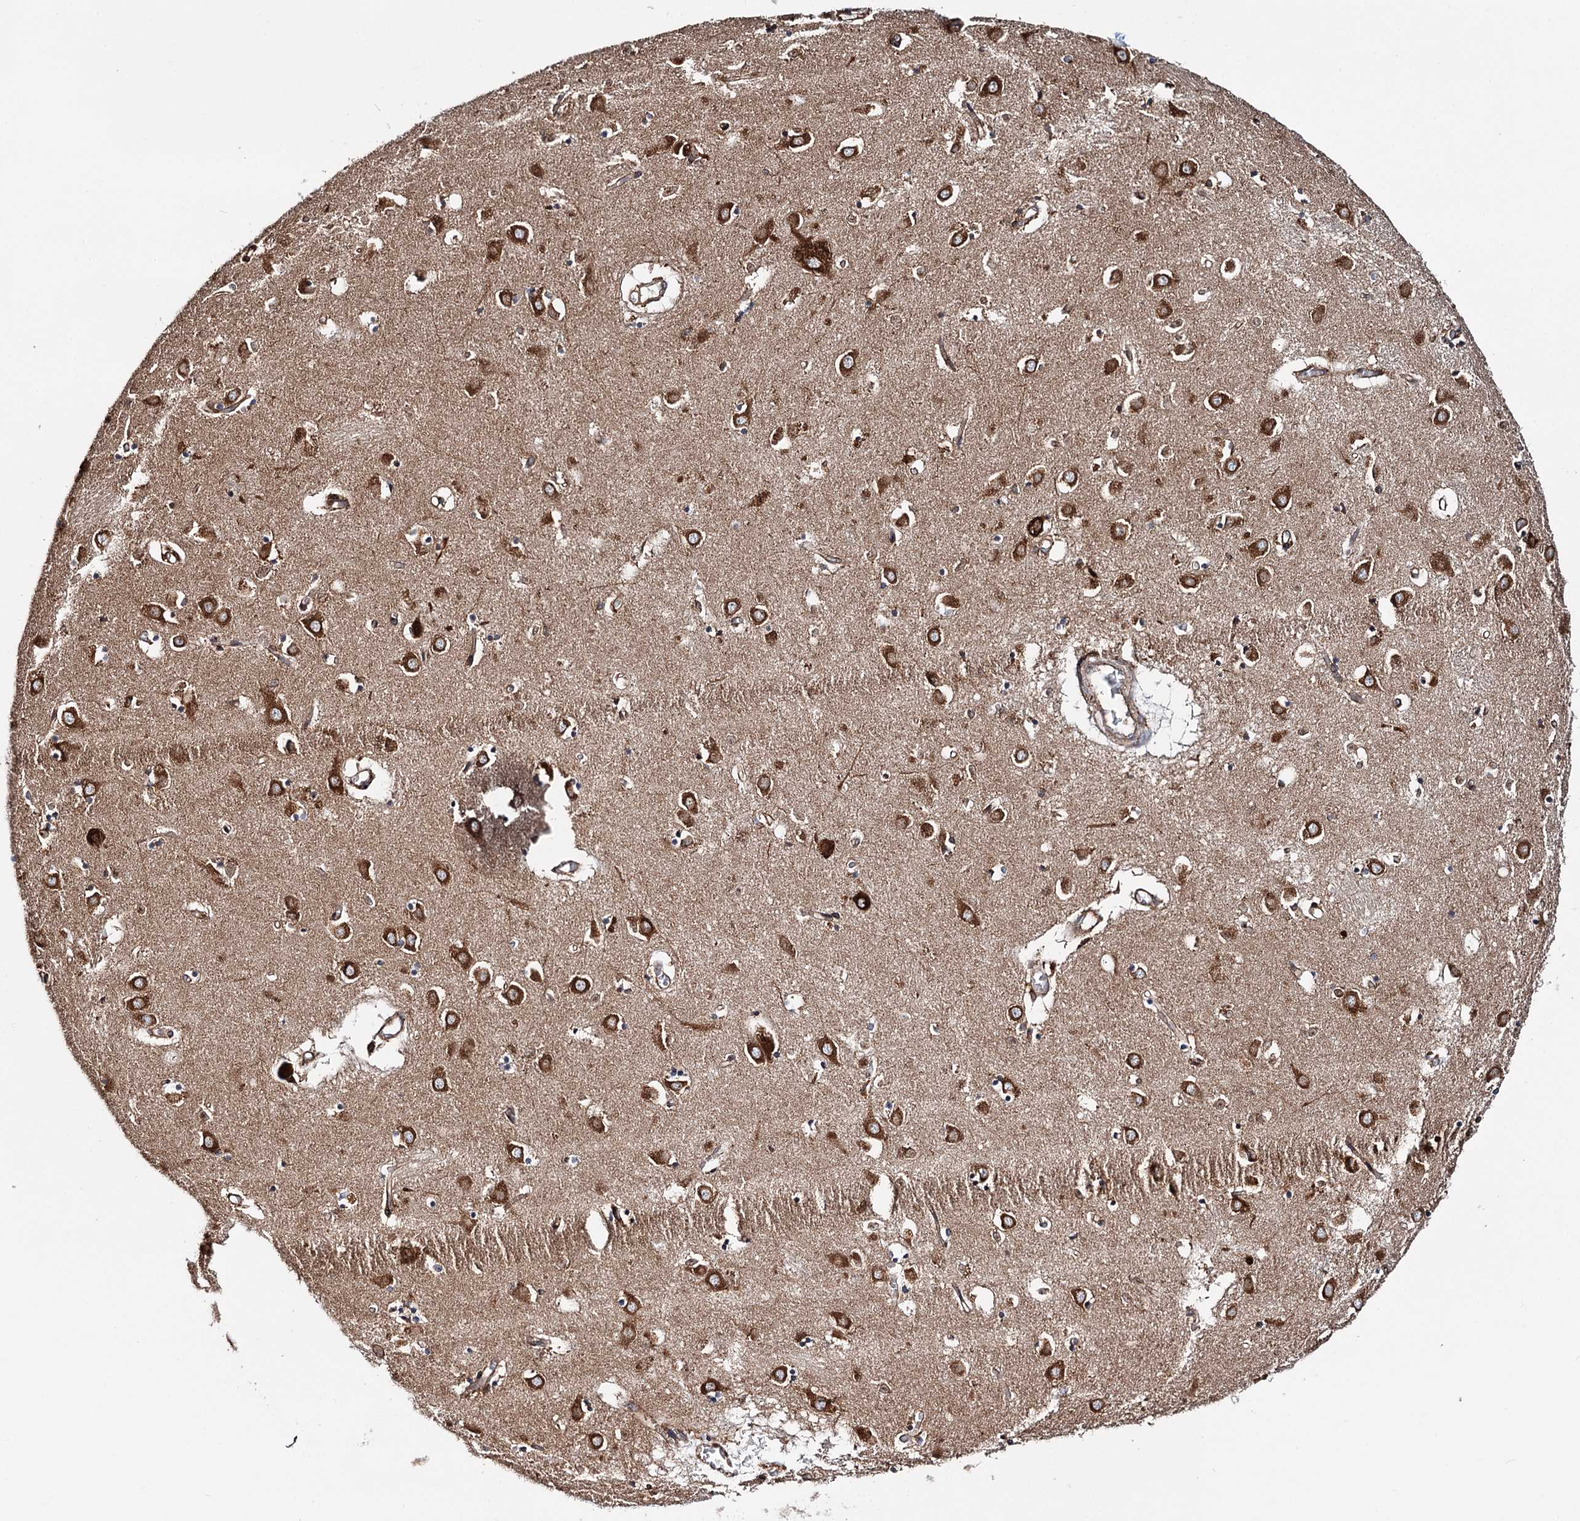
{"staining": {"intensity": "strong", "quantity": "25%-75%", "location": "cytoplasmic/membranous"}, "tissue": "caudate", "cell_type": "Glial cells", "image_type": "normal", "snomed": [{"axis": "morphology", "description": "Normal tissue, NOS"}, {"axis": "topography", "description": "Lateral ventricle wall"}], "caption": "Immunohistochemistry micrograph of benign caudate stained for a protein (brown), which exhibits high levels of strong cytoplasmic/membranous staining in about 25%-75% of glial cells.", "gene": "ERP29", "patient": {"sex": "male", "age": 70}}